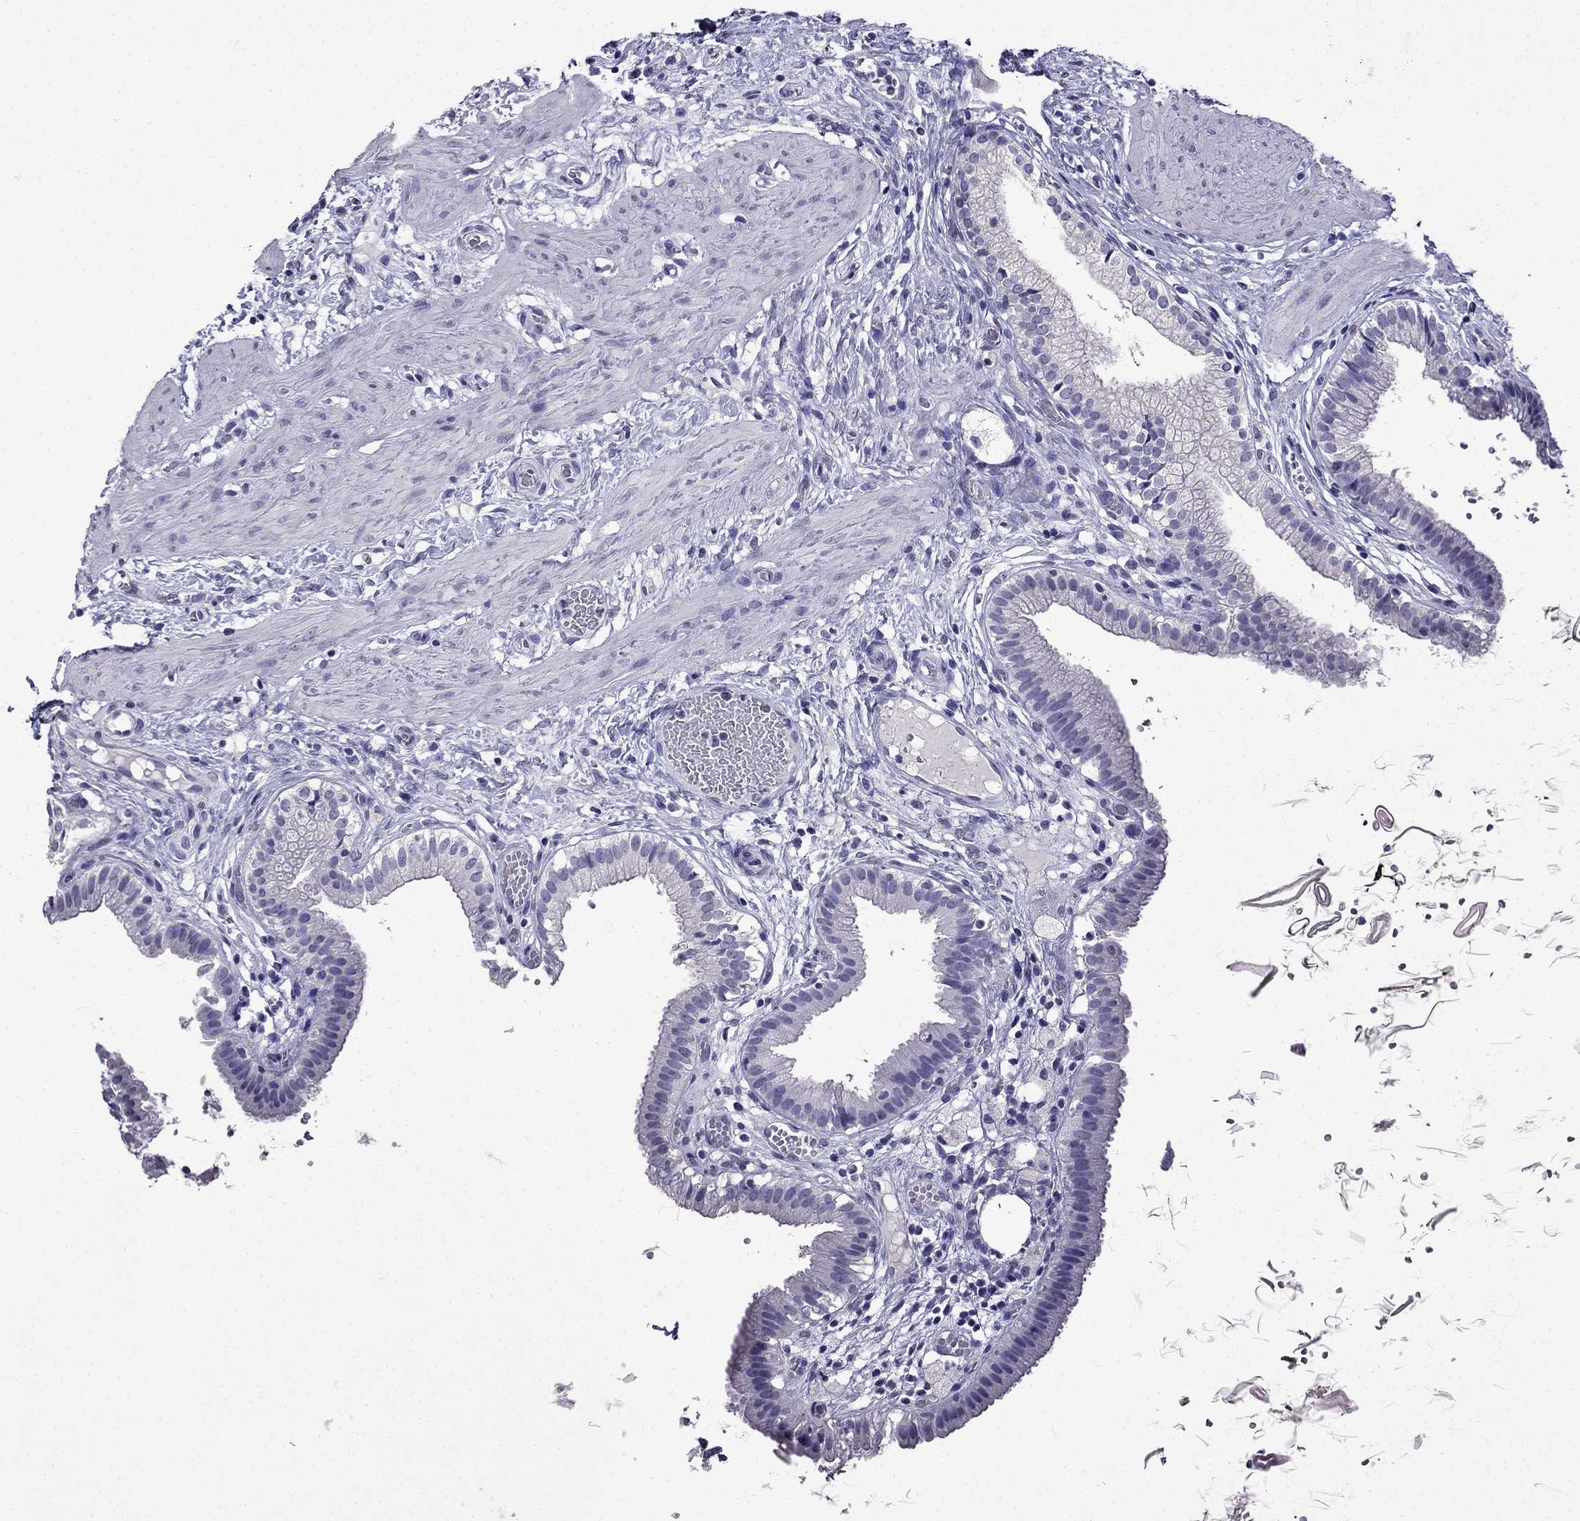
{"staining": {"intensity": "negative", "quantity": "none", "location": "none"}, "tissue": "gallbladder", "cell_type": "Glandular cells", "image_type": "normal", "snomed": [{"axis": "morphology", "description": "Normal tissue, NOS"}, {"axis": "topography", "description": "Gallbladder"}], "caption": "High power microscopy image of an immunohistochemistry micrograph of normal gallbladder, revealing no significant positivity in glandular cells.", "gene": "DNAH17", "patient": {"sex": "female", "age": 24}}